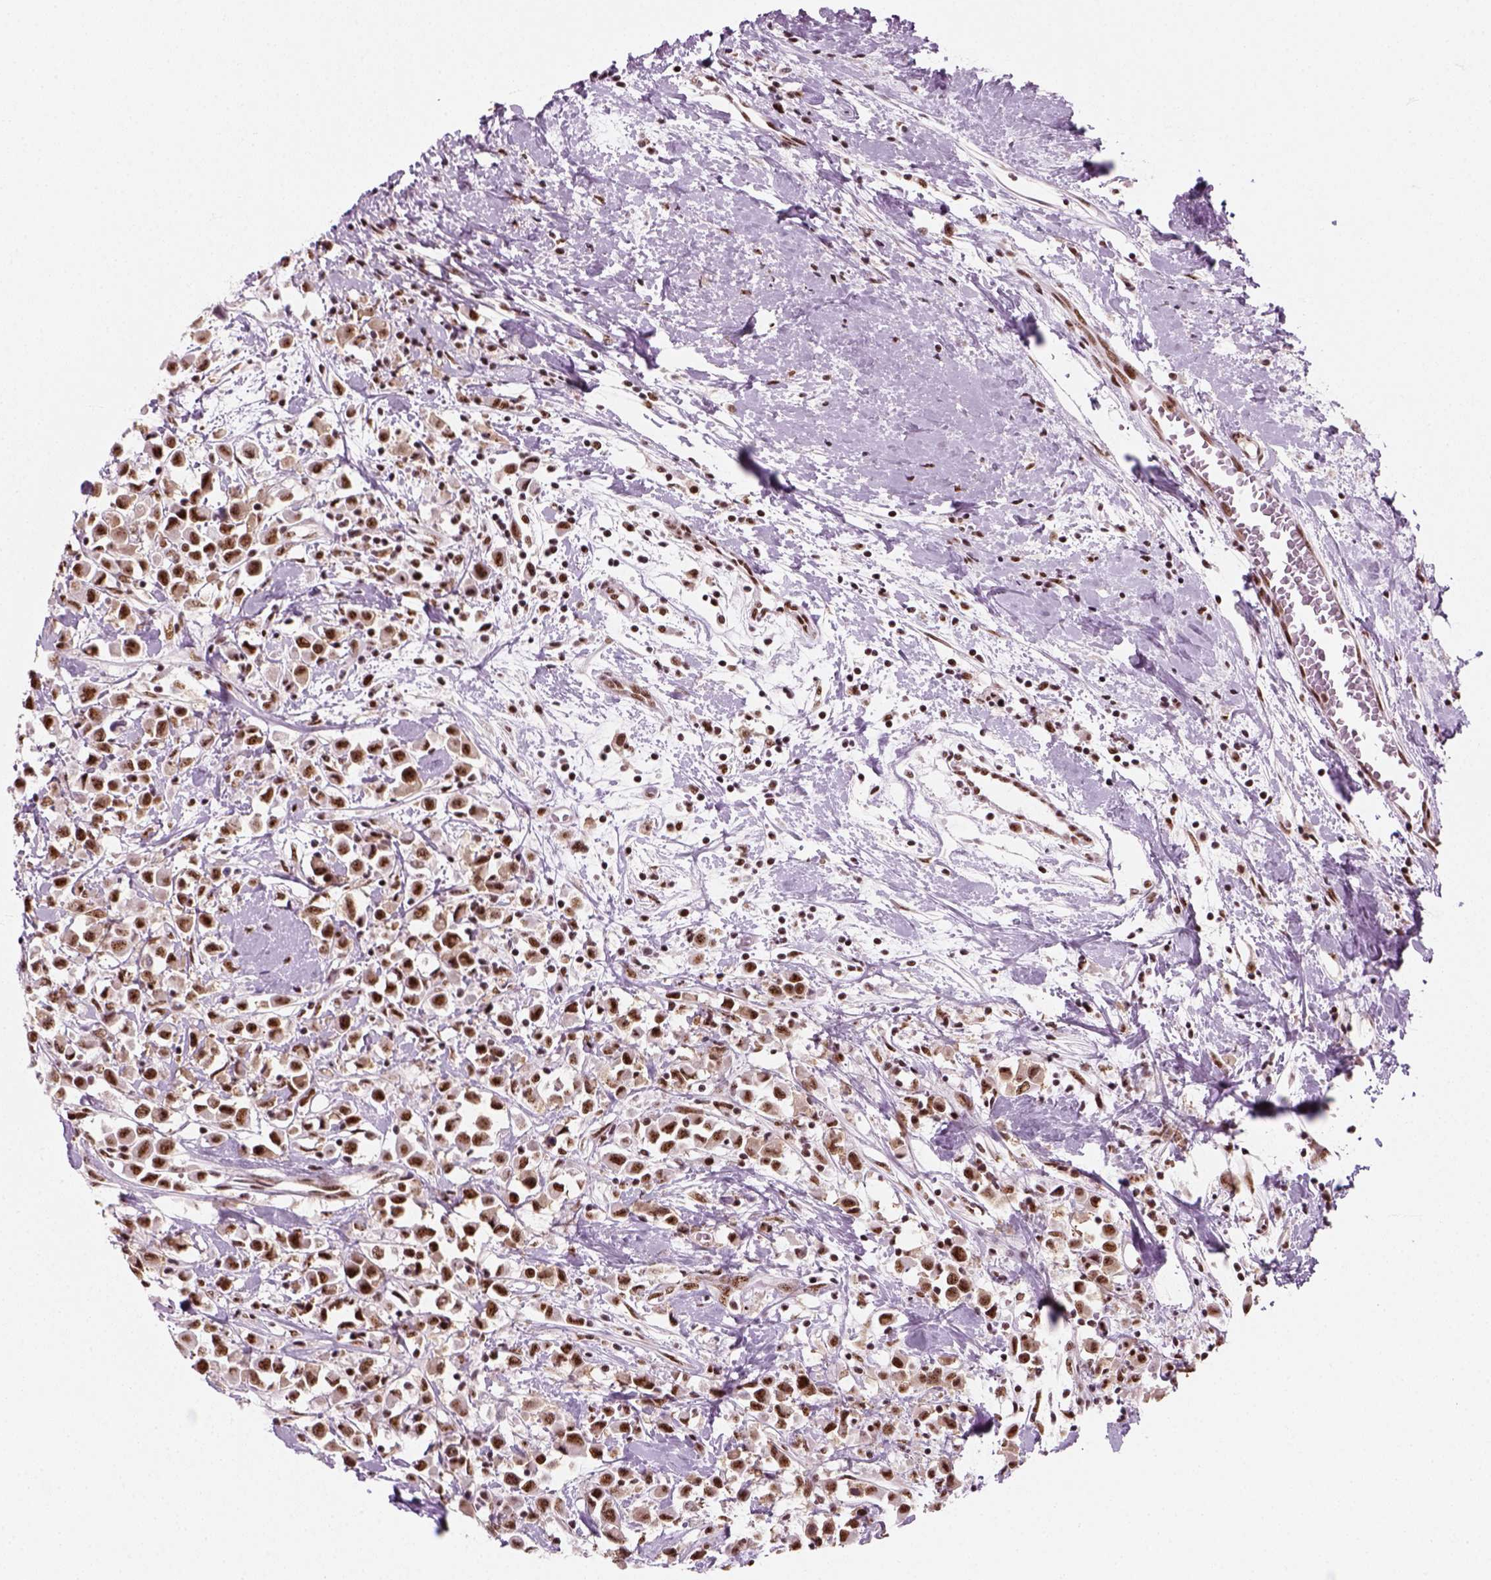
{"staining": {"intensity": "strong", "quantity": ">75%", "location": "nuclear"}, "tissue": "breast cancer", "cell_type": "Tumor cells", "image_type": "cancer", "snomed": [{"axis": "morphology", "description": "Duct carcinoma"}, {"axis": "topography", "description": "Breast"}], "caption": "Tumor cells demonstrate strong nuclear staining in approximately >75% of cells in breast intraductal carcinoma.", "gene": "GTF2F1", "patient": {"sex": "female", "age": 61}}